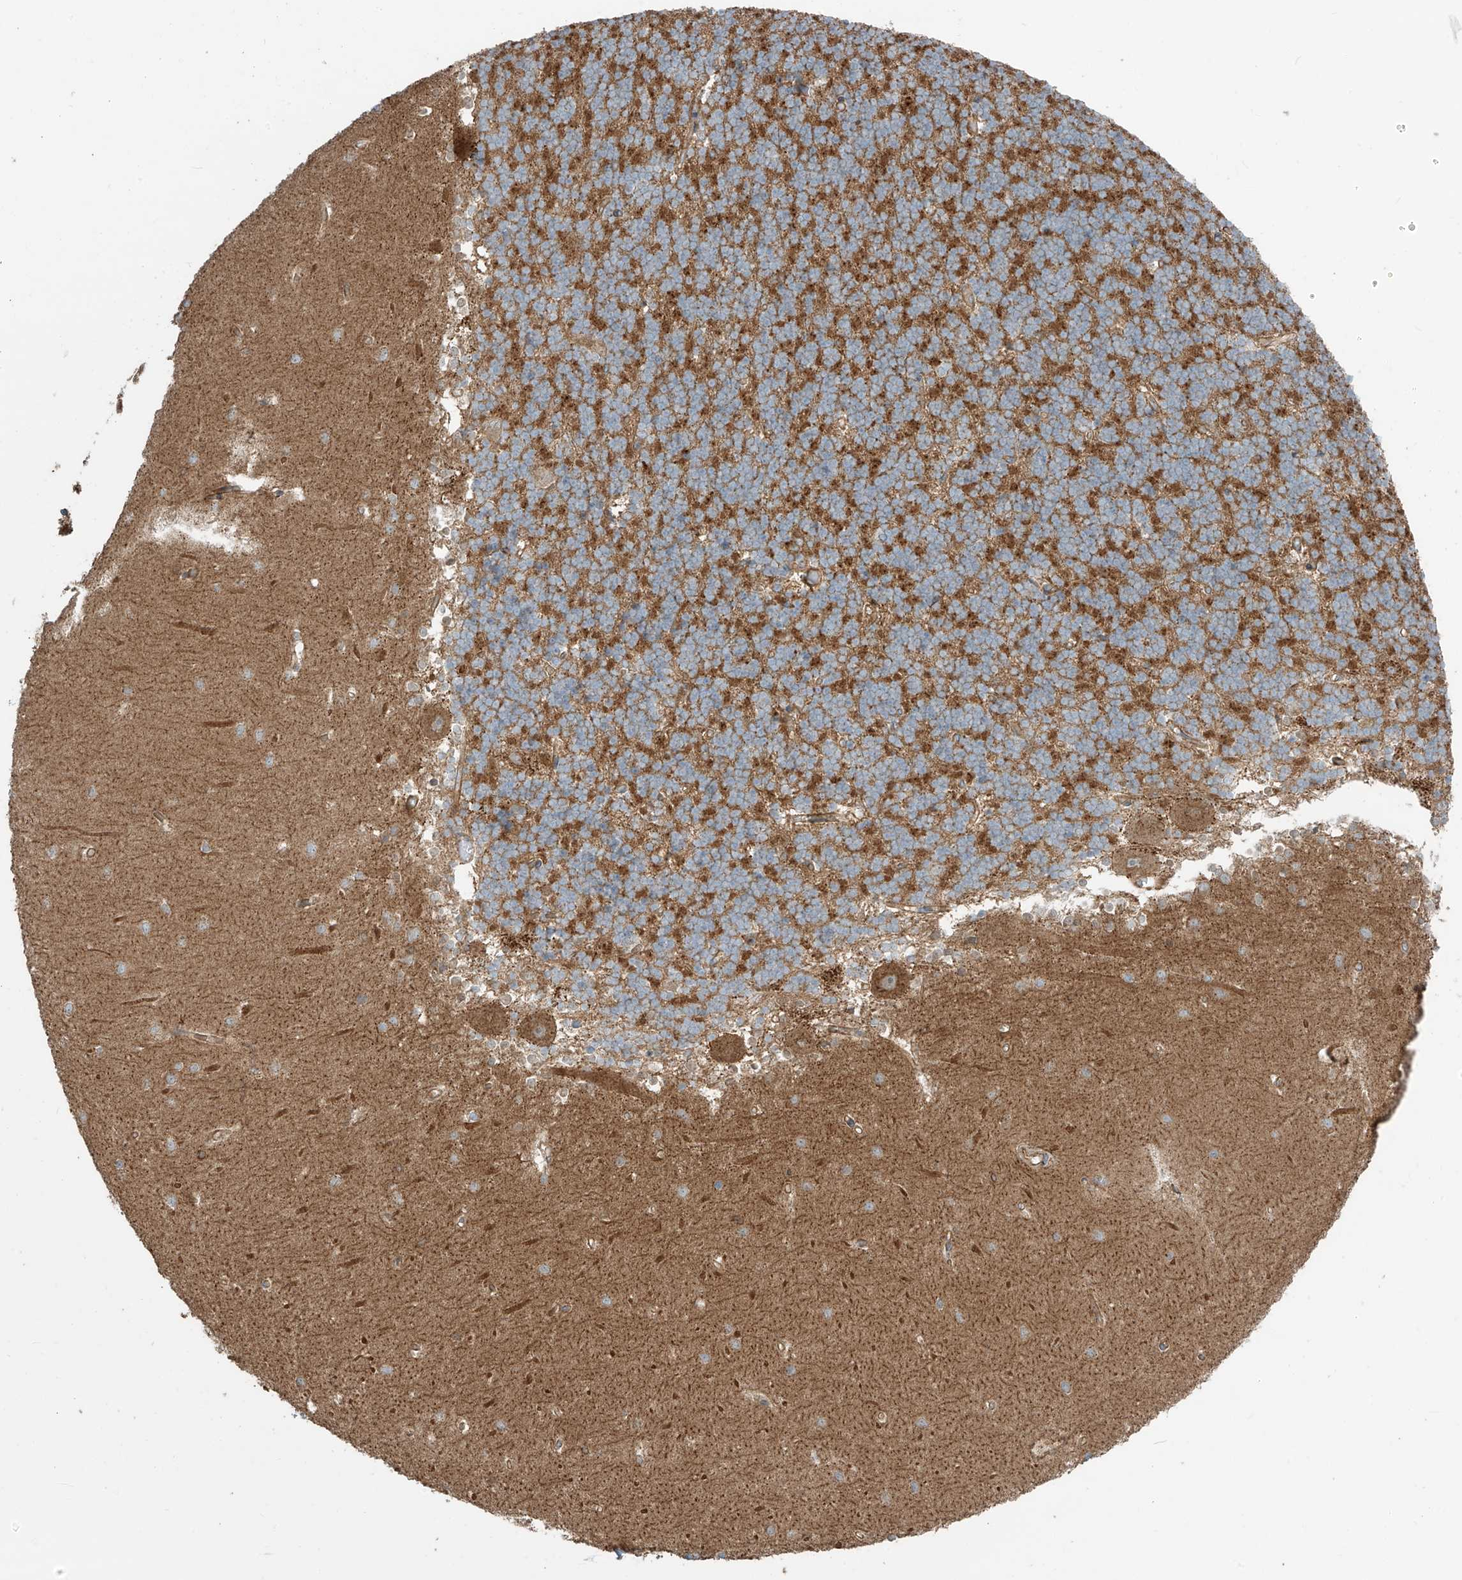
{"staining": {"intensity": "moderate", "quantity": "25%-75%", "location": "cytoplasmic/membranous"}, "tissue": "cerebellum", "cell_type": "Cells in granular layer", "image_type": "normal", "snomed": [{"axis": "morphology", "description": "Normal tissue, NOS"}, {"axis": "topography", "description": "Cerebellum"}], "caption": "Protein expression analysis of normal human cerebellum reveals moderate cytoplasmic/membranous staining in approximately 25%-75% of cells in granular layer. (DAB = brown stain, brightfield microscopy at high magnification).", "gene": "EIF5B", "patient": {"sex": "male", "age": 37}}